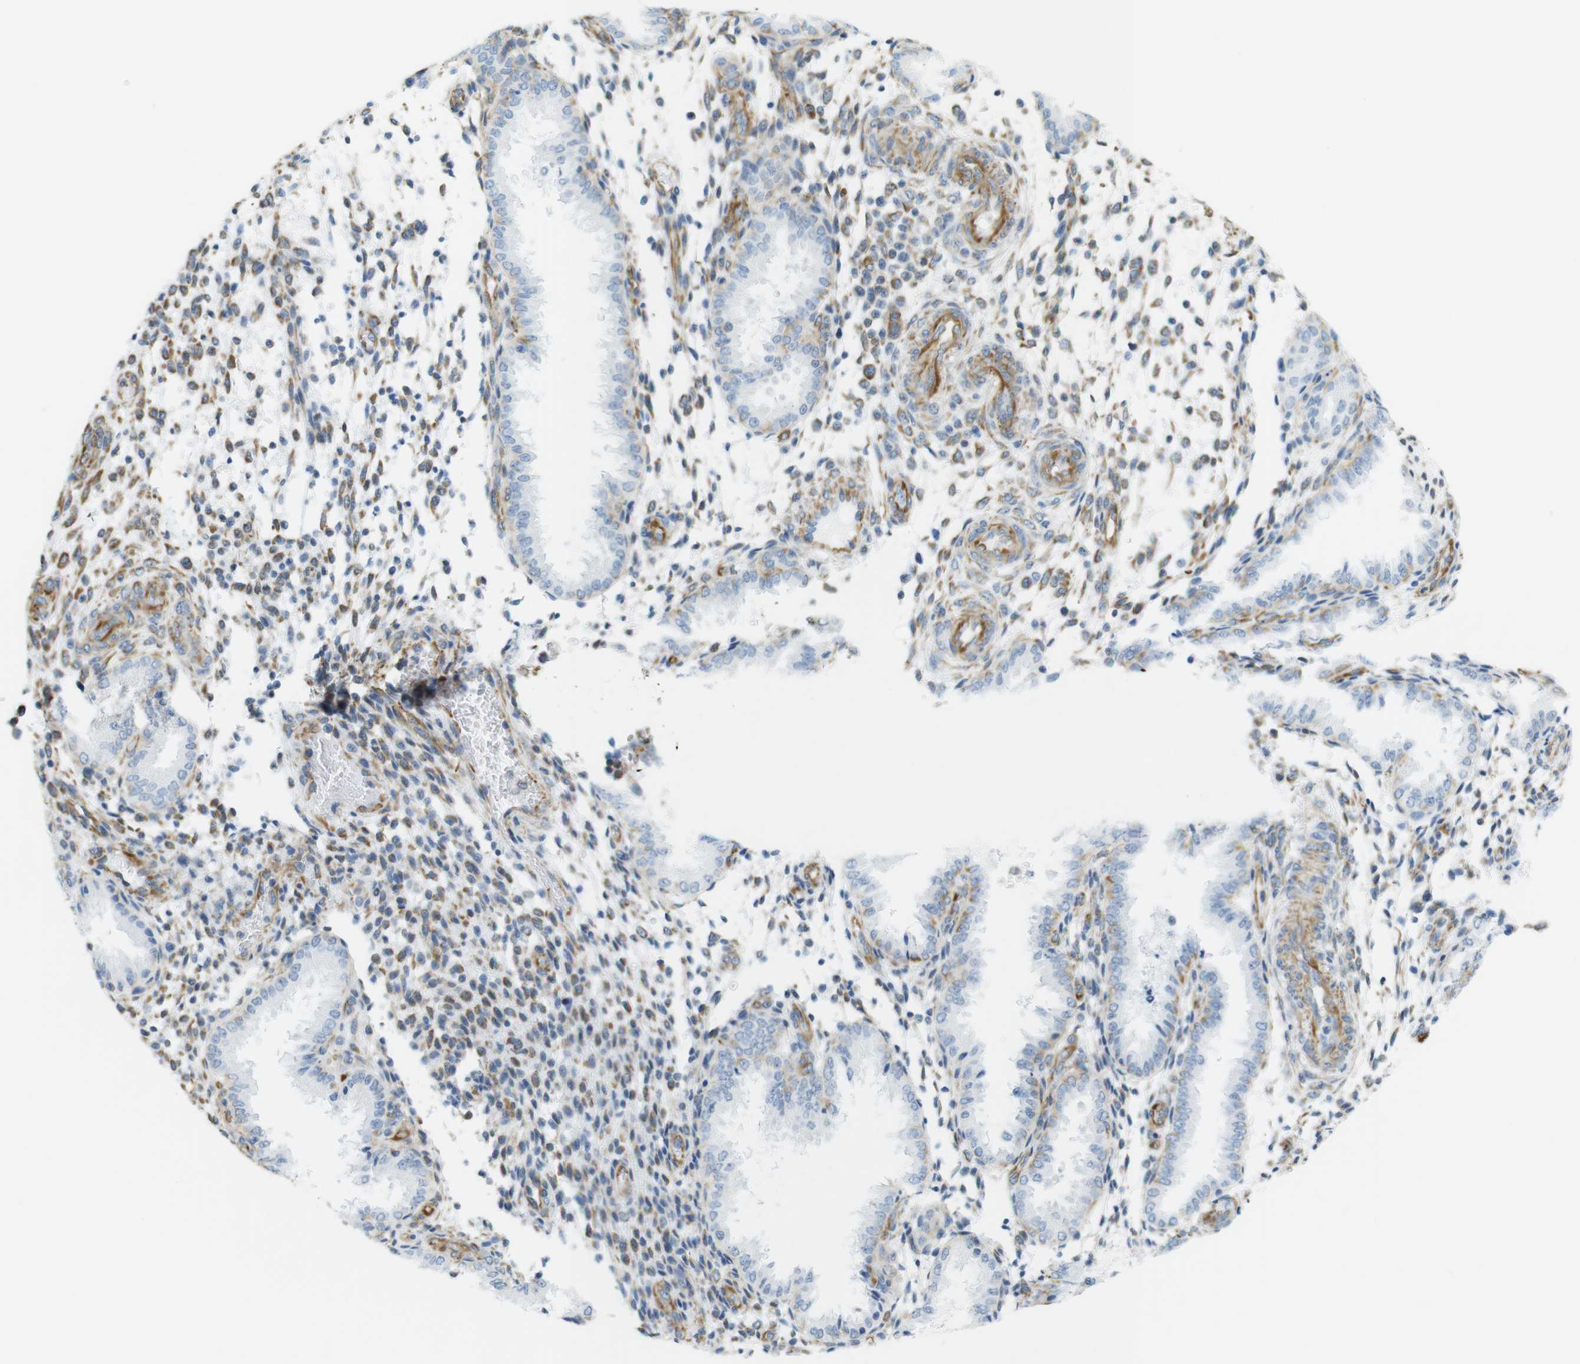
{"staining": {"intensity": "moderate", "quantity": "25%-75%", "location": "cytoplasmic/membranous"}, "tissue": "endometrium", "cell_type": "Cells in endometrial stroma", "image_type": "normal", "snomed": [{"axis": "morphology", "description": "Normal tissue, NOS"}, {"axis": "topography", "description": "Endometrium"}], "caption": "Protein expression by immunohistochemistry (IHC) demonstrates moderate cytoplasmic/membranous staining in about 25%-75% of cells in endometrial stroma in unremarkable endometrium.", "gene": "MS4A10", "patient": {"sex": "female", "age": 33}}